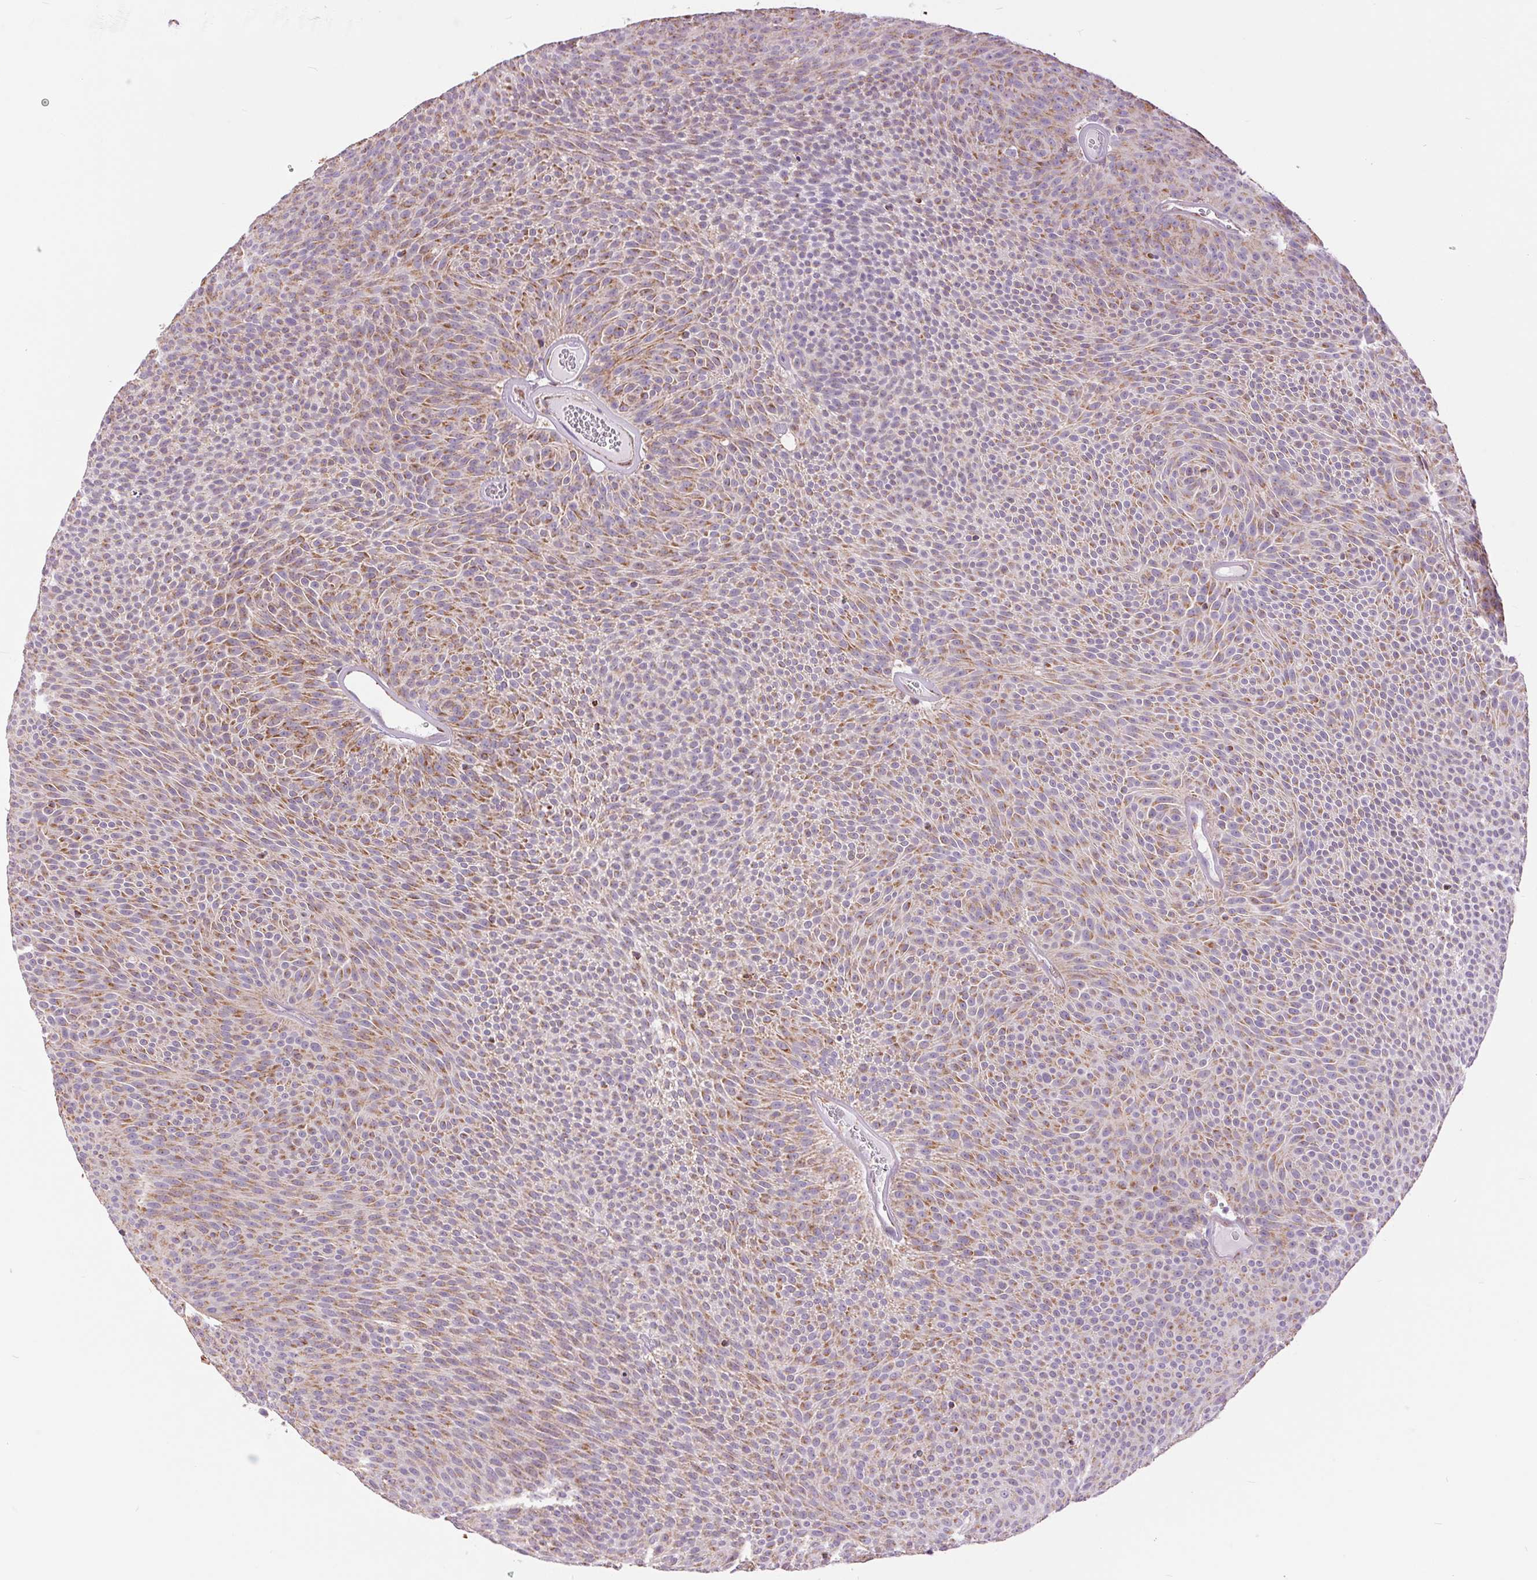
{"staining": {"intensity": "strong", "quantity": ">75%", "location": "cytoplasmic/membranous"}, "tissue": "urothelial cancer", "cell_type": "Tumor cells", "image_type": "cancer", "snomed": [{"axis": "morphology", "description": "Urothelial carcinoma, Low grade"}, {"axis": "topography", "description": "Urinary bladder"}], "caption": "A high amount of strong cytoplasmic/membranous staining is appreciated in approximately >75% of tumor cells in urothelial cancer tissue.", "gene": "ATP5PB", "patient": {"sex": "male", "age": 77}}